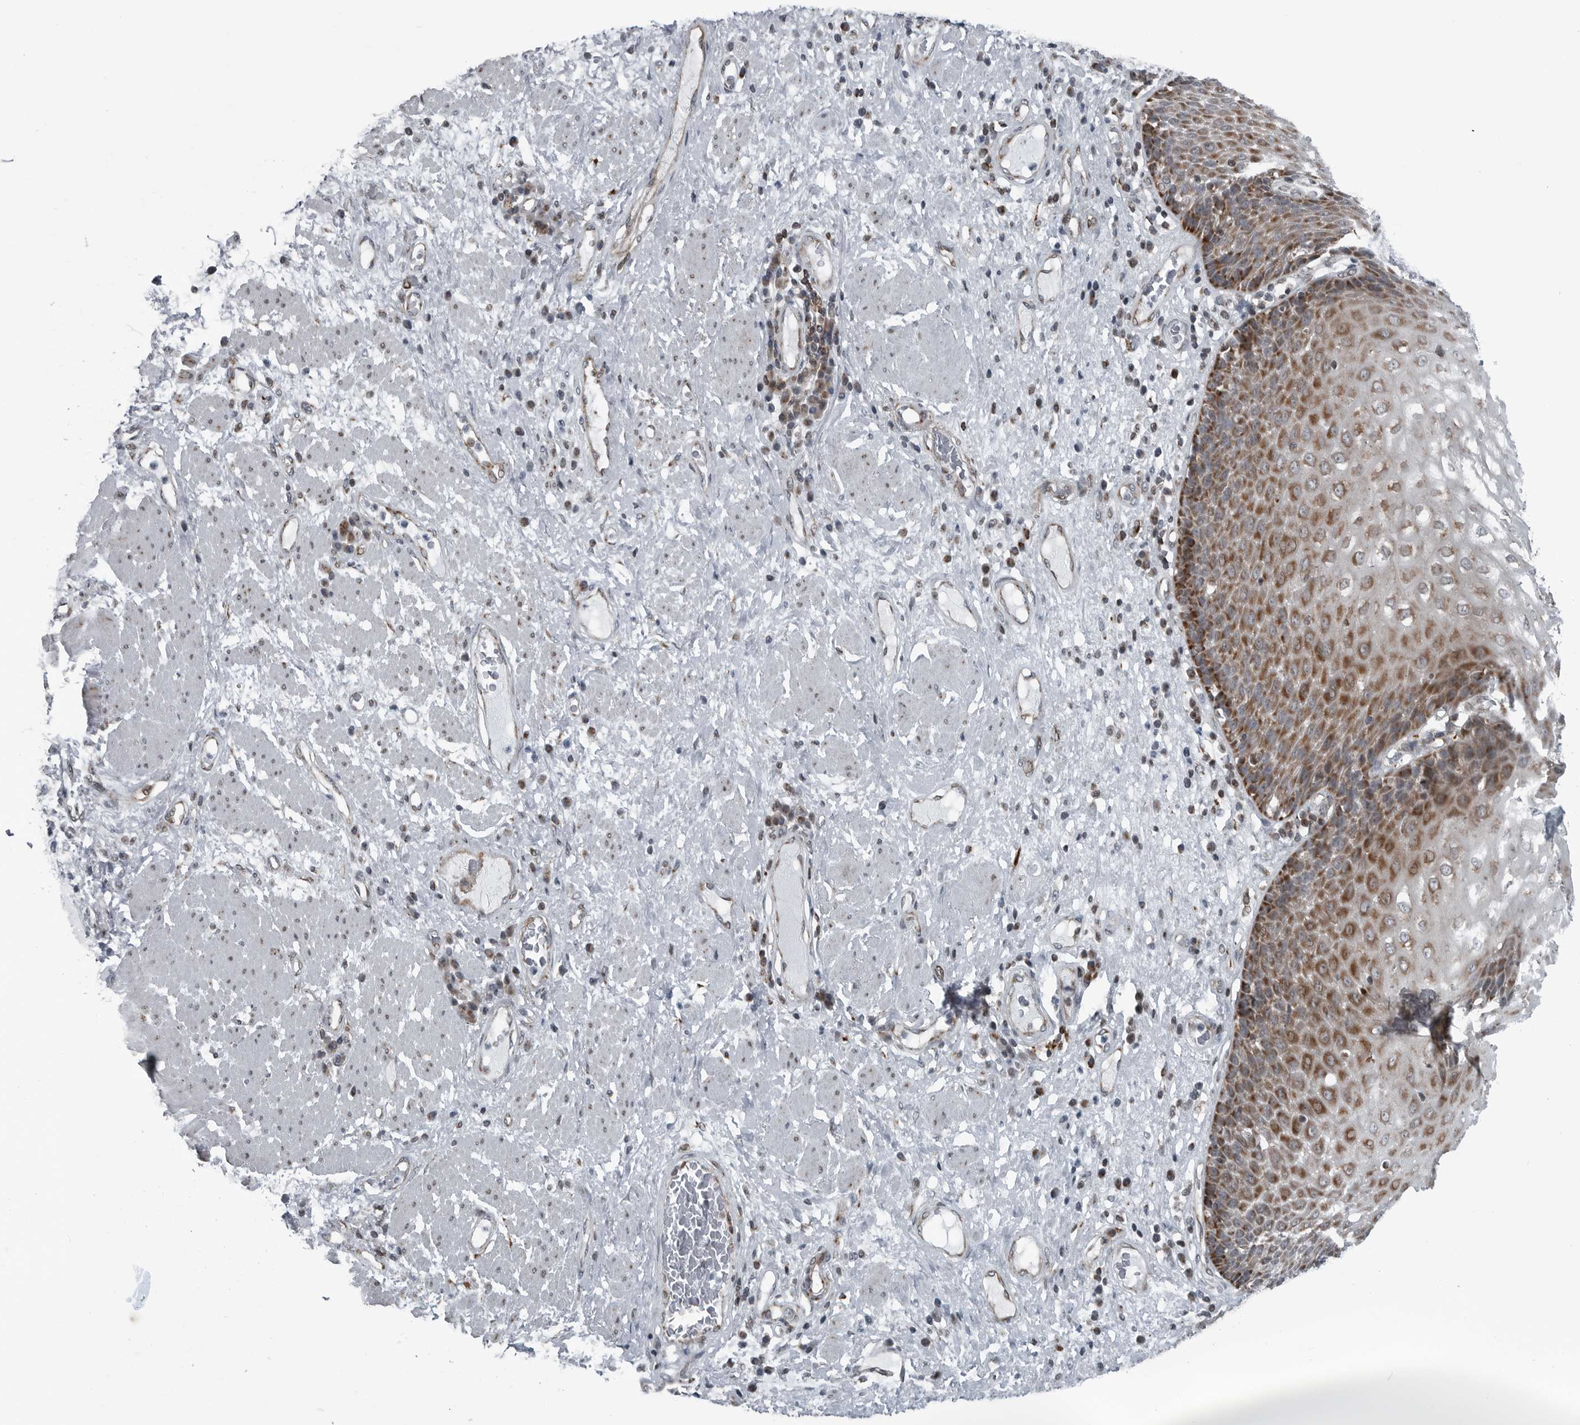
{"staining": {"intensity": "moderate", "quantity": ">75%", "location": "cytoplasmic/membranous"}, "tissue": "esophagus", "cell_type": "Squamous epithelial cells", "image_type": "normal", "snomed": [{"axis": "morphology", "description": "Normal tissue, NOS"}, {"axis": "morphology", "description": "Adenocarcinoma, NOS"}, {"axis": "topography", "description": "Esophagus"}], "caption": "The immunohistochemical stain highlights moderate cytoplasmic/membranous staining in squamous epithelial cells of unremarkable esophagus. (DAB (3,3'-diaminobenzidine) IHC with brightfield microscopy, high magnification).", "gene": "GAK", "patient": {"sex": "male", "age": 62}}